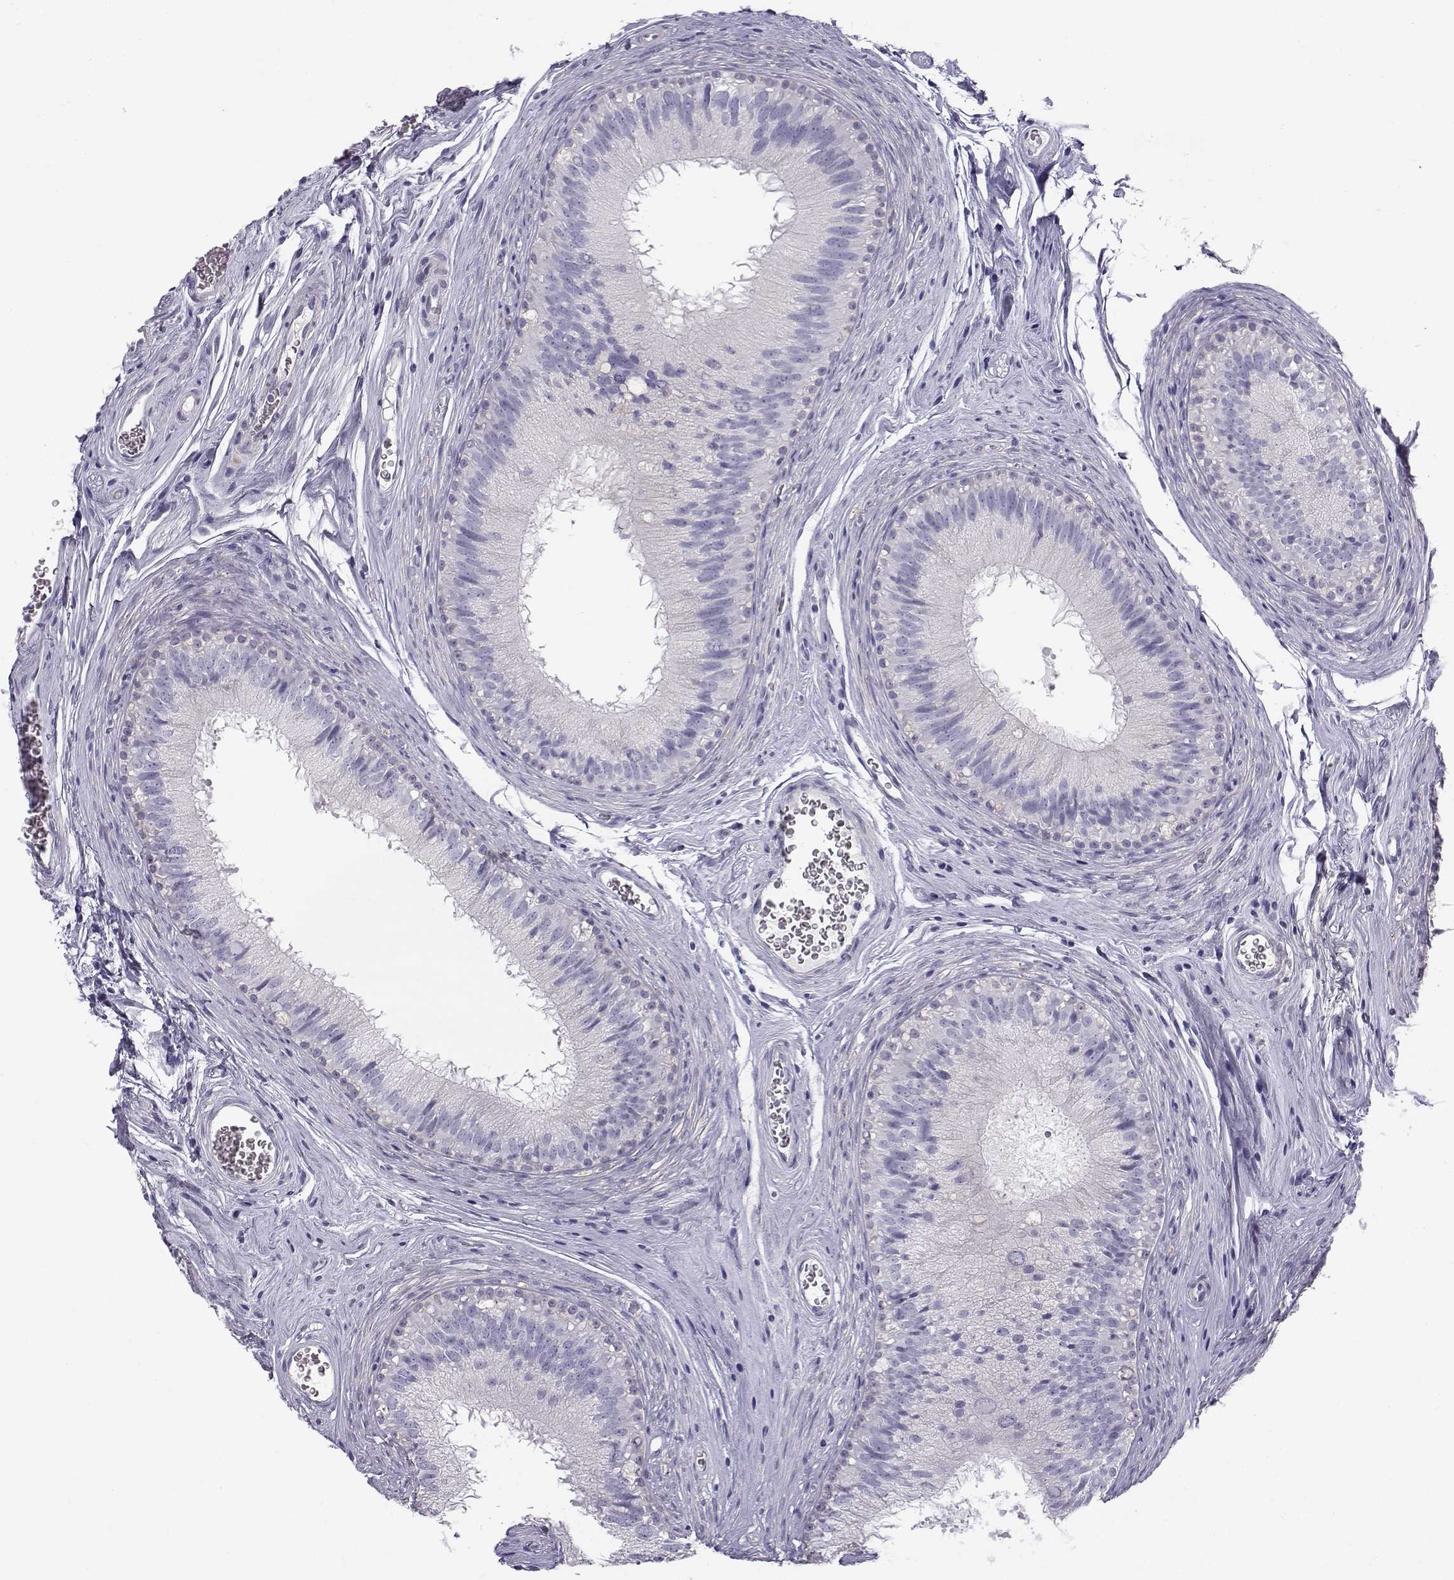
{"staining": {"intensity": "negative", "quantity": "none", "location": "none"}, "tissue": "epididymis", "cell_type": "Glandular cells", "image_type": "normal", "snomed": [{"axis": "morphology", "description": "Normal tissue, NOS"}, {"axis": "topography", "description": "Epididymis"}], "caption": "Photomicrograph shows no significant protein expression in glandular cells of benign epididymis.", "gene": "KCNMB4", "patient": {"sex": "male", "age": 37}}